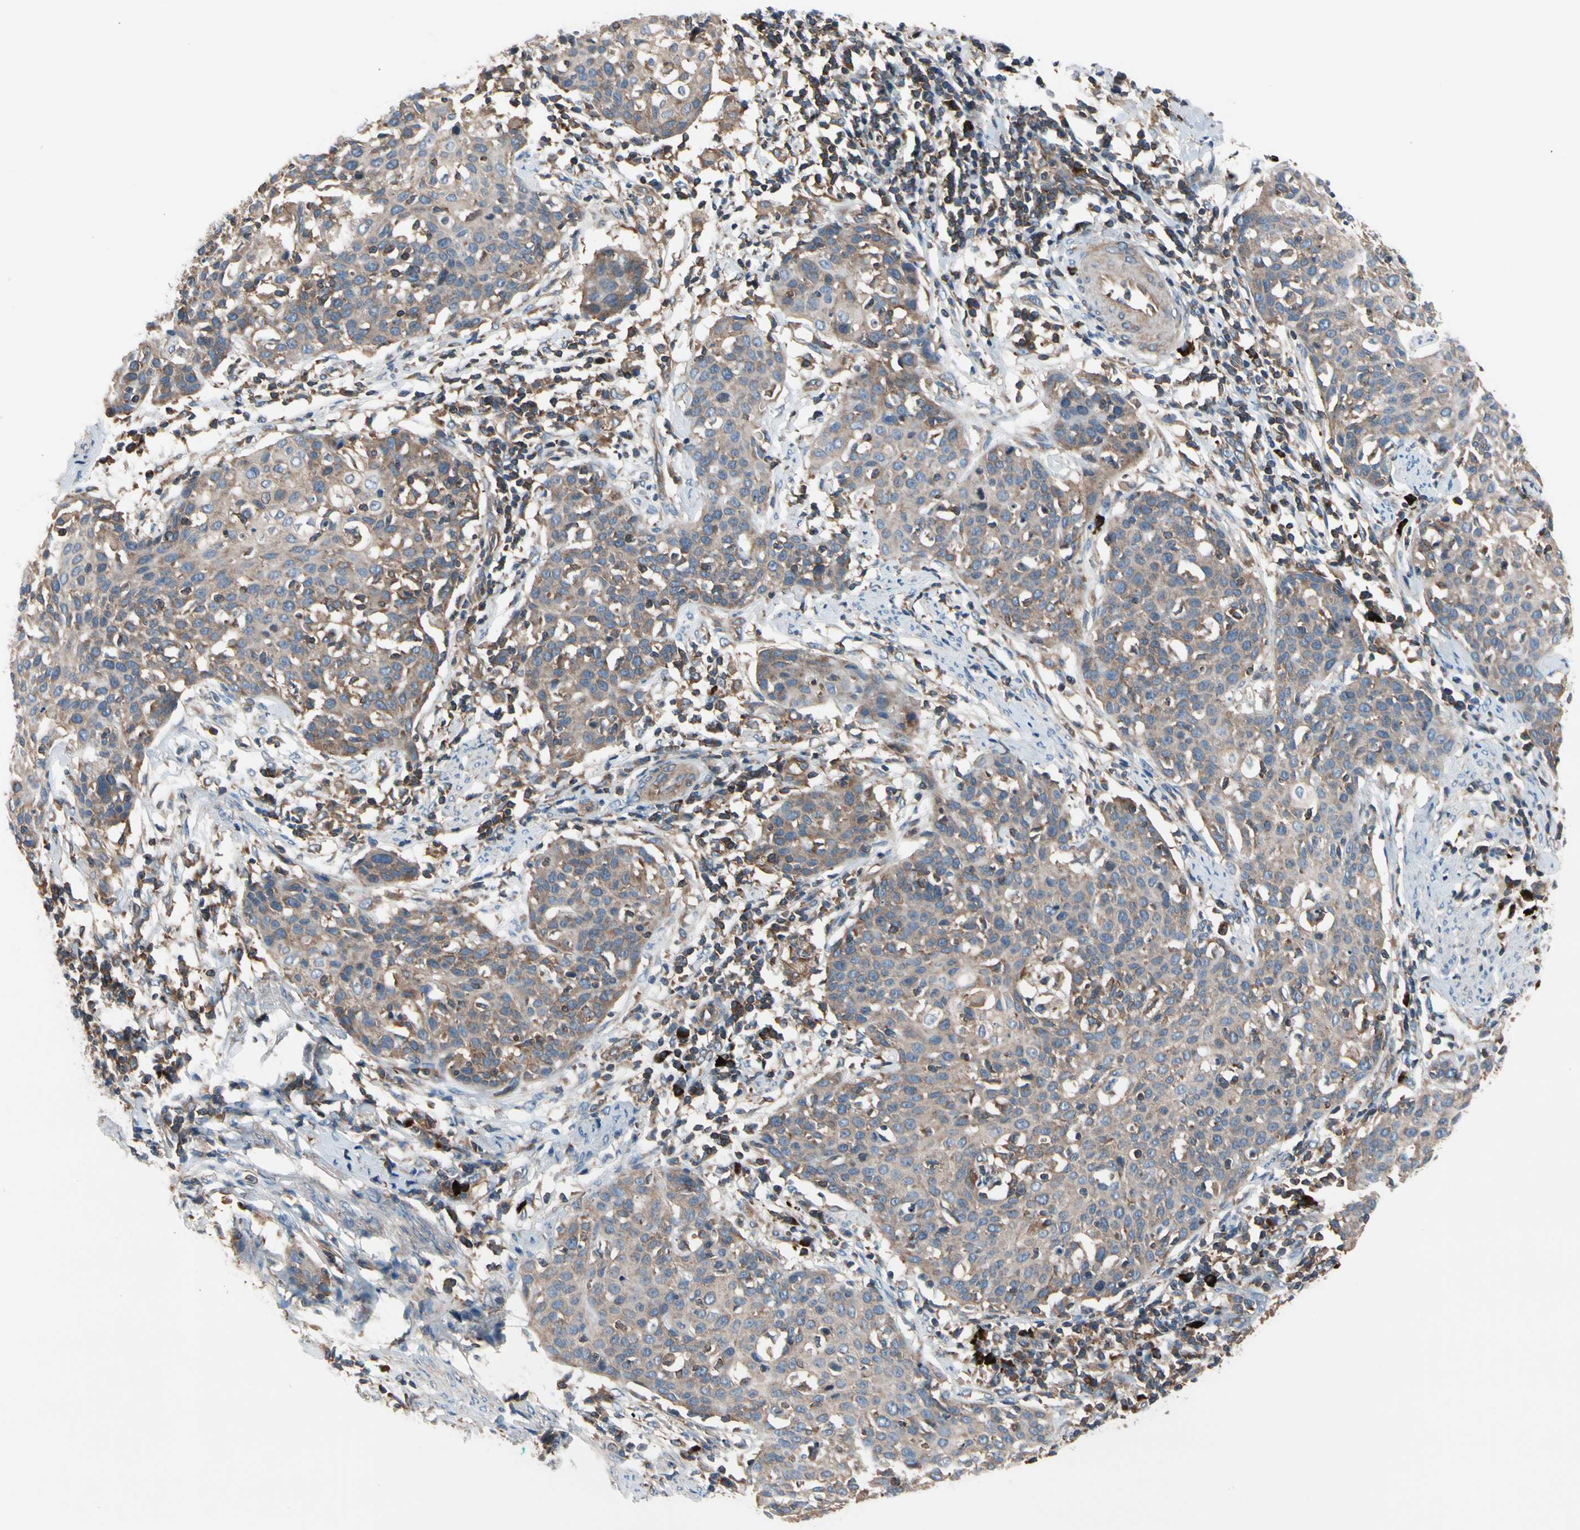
{"staining": {"intensity": "moderate", "quantity": ">75%", "location": "cytoplasmic/membranous"}, "tissue": "cervical cancer", "cell_type": "Tumor cells", "image_type": "cancer", "snomed": [{"axis": "morphology", "description": "Squamous cell carcinoma, NOS"}, {"axis": "topography", "description": "Cervix"}], "caption": "Moderate cytoplasmic/membranous positivity is present in approximately >75% of tumor cells in cervical cancer (squamous cell carcinoma).", "gene": "ROCK1", "patient": {"sex": "female", "age": 38}}